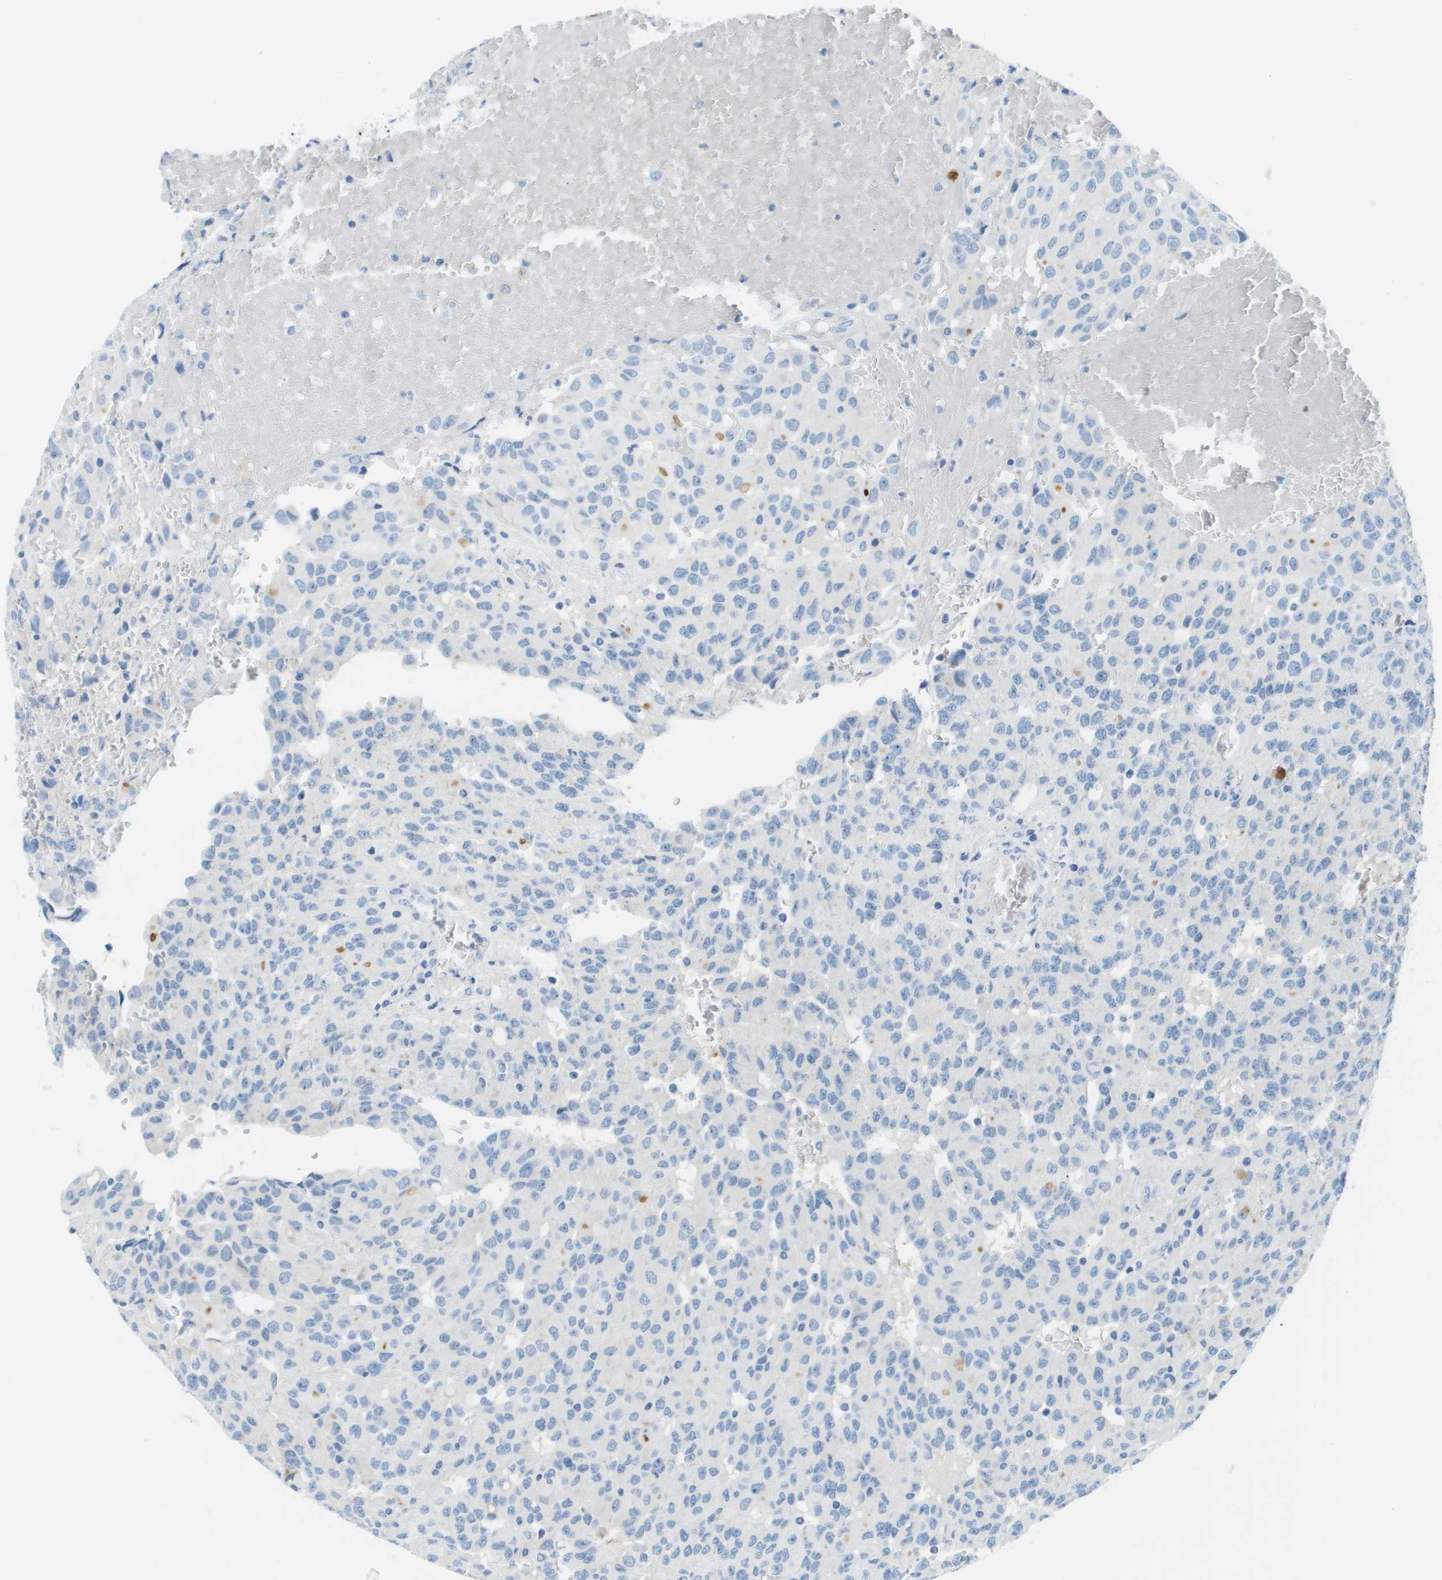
{"staining": {"intensity": "negative", "quantity": "none", "location": "none"}, "tissue": "glioma", "cell_type": "Tumor cells", "image_type": "cancer", "snomed": [{"axis": "morphology", "description": "Glioma, malignant, High grade"}, {"axis": "topography", "description": "Brain"}], "caption": "DAB immunohistochemical staining of glioma reveals no significant expression in tumor cells.", "gene": "CDHR2", "patient": {"sex": "male", "age": 32}}